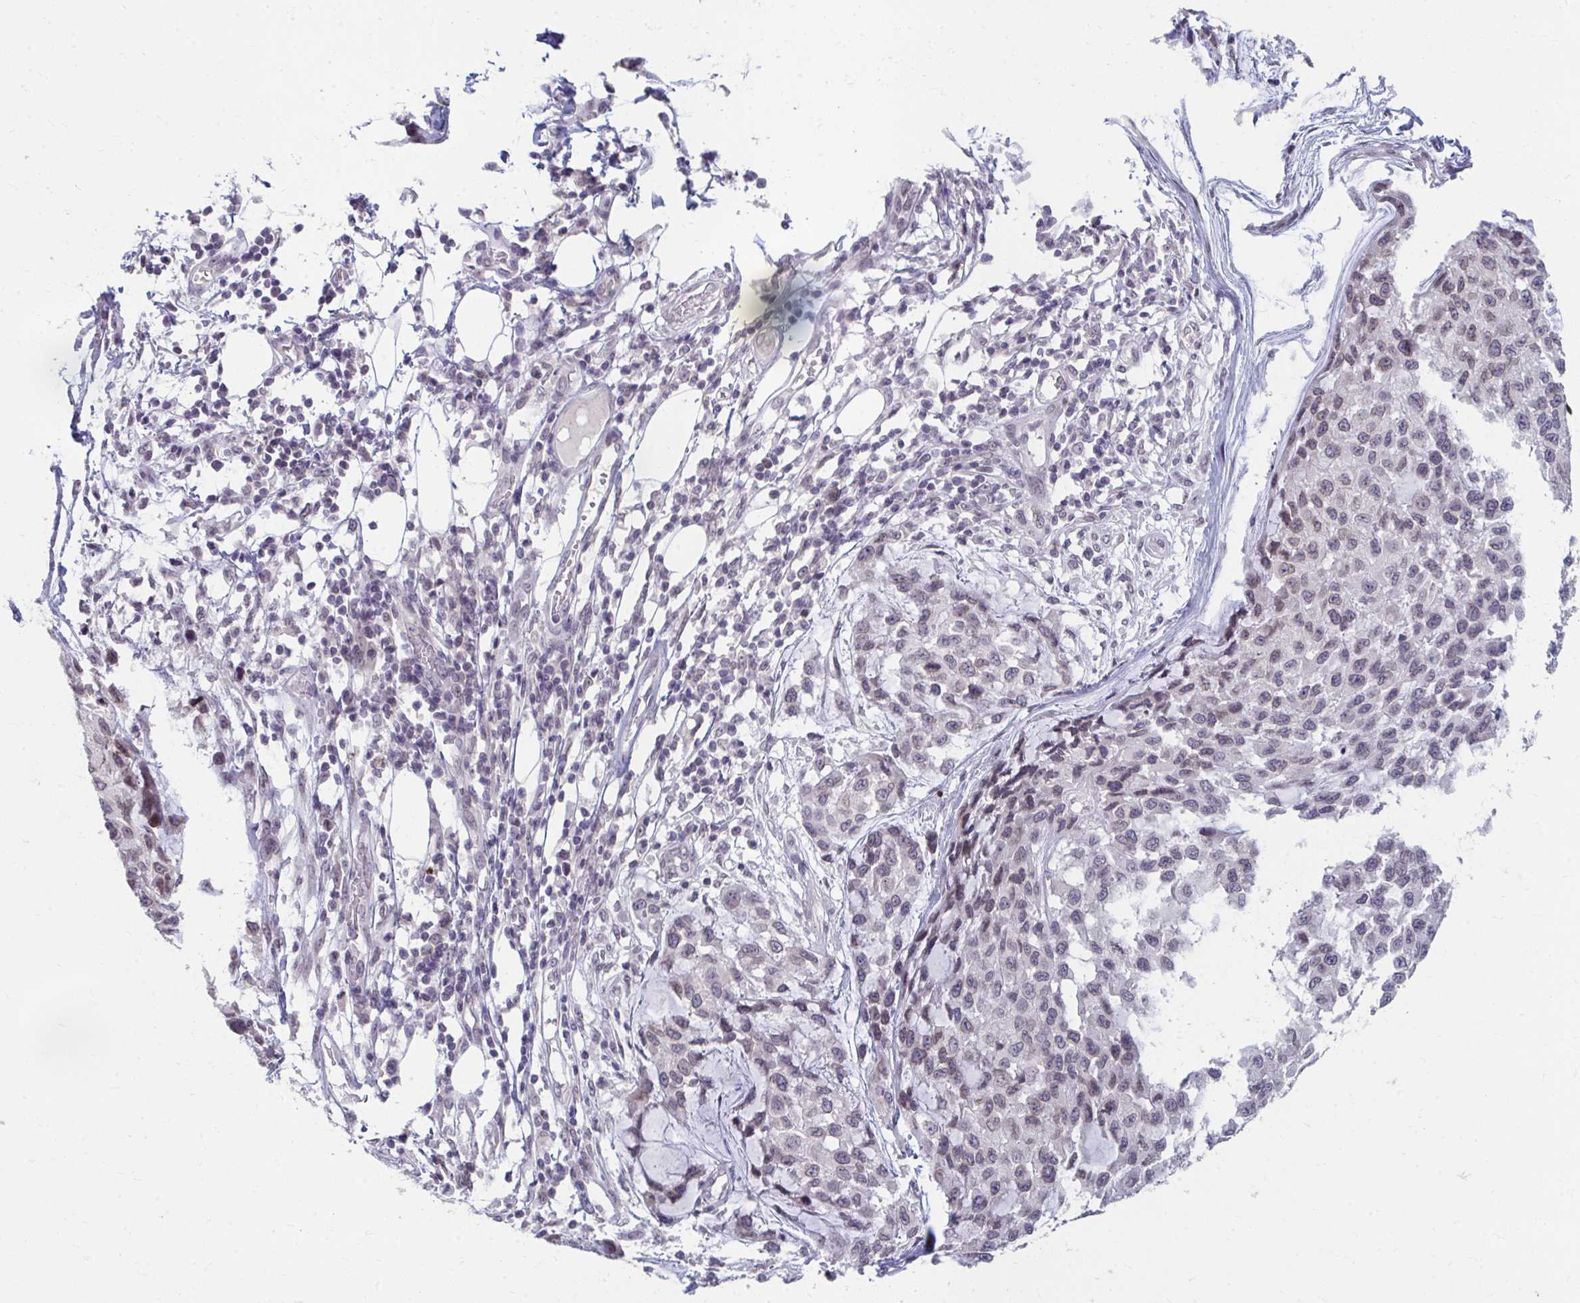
{"staining": {"intensity": "weak", "quantity": "<25%", "location": "nuclear"}, "tissue": "melanoma", "cell_type": "Tumor cells", "image_type": "cancer", "snomed": [{"axis": "morphology", "description": "Malignant melanoma, NOS"}, {"axis": "topography", "description": "Skin"}], "caption": "Immunohistochemistry (IHC) histopathology image of human malignant melanoma stained for a protein (brown), which displays no expression in tumor cells. (DAB immunohistochemistry (IHC), high magnification).", "gene": "NUP133", "patient": {"sex": "male", "age": 62}}